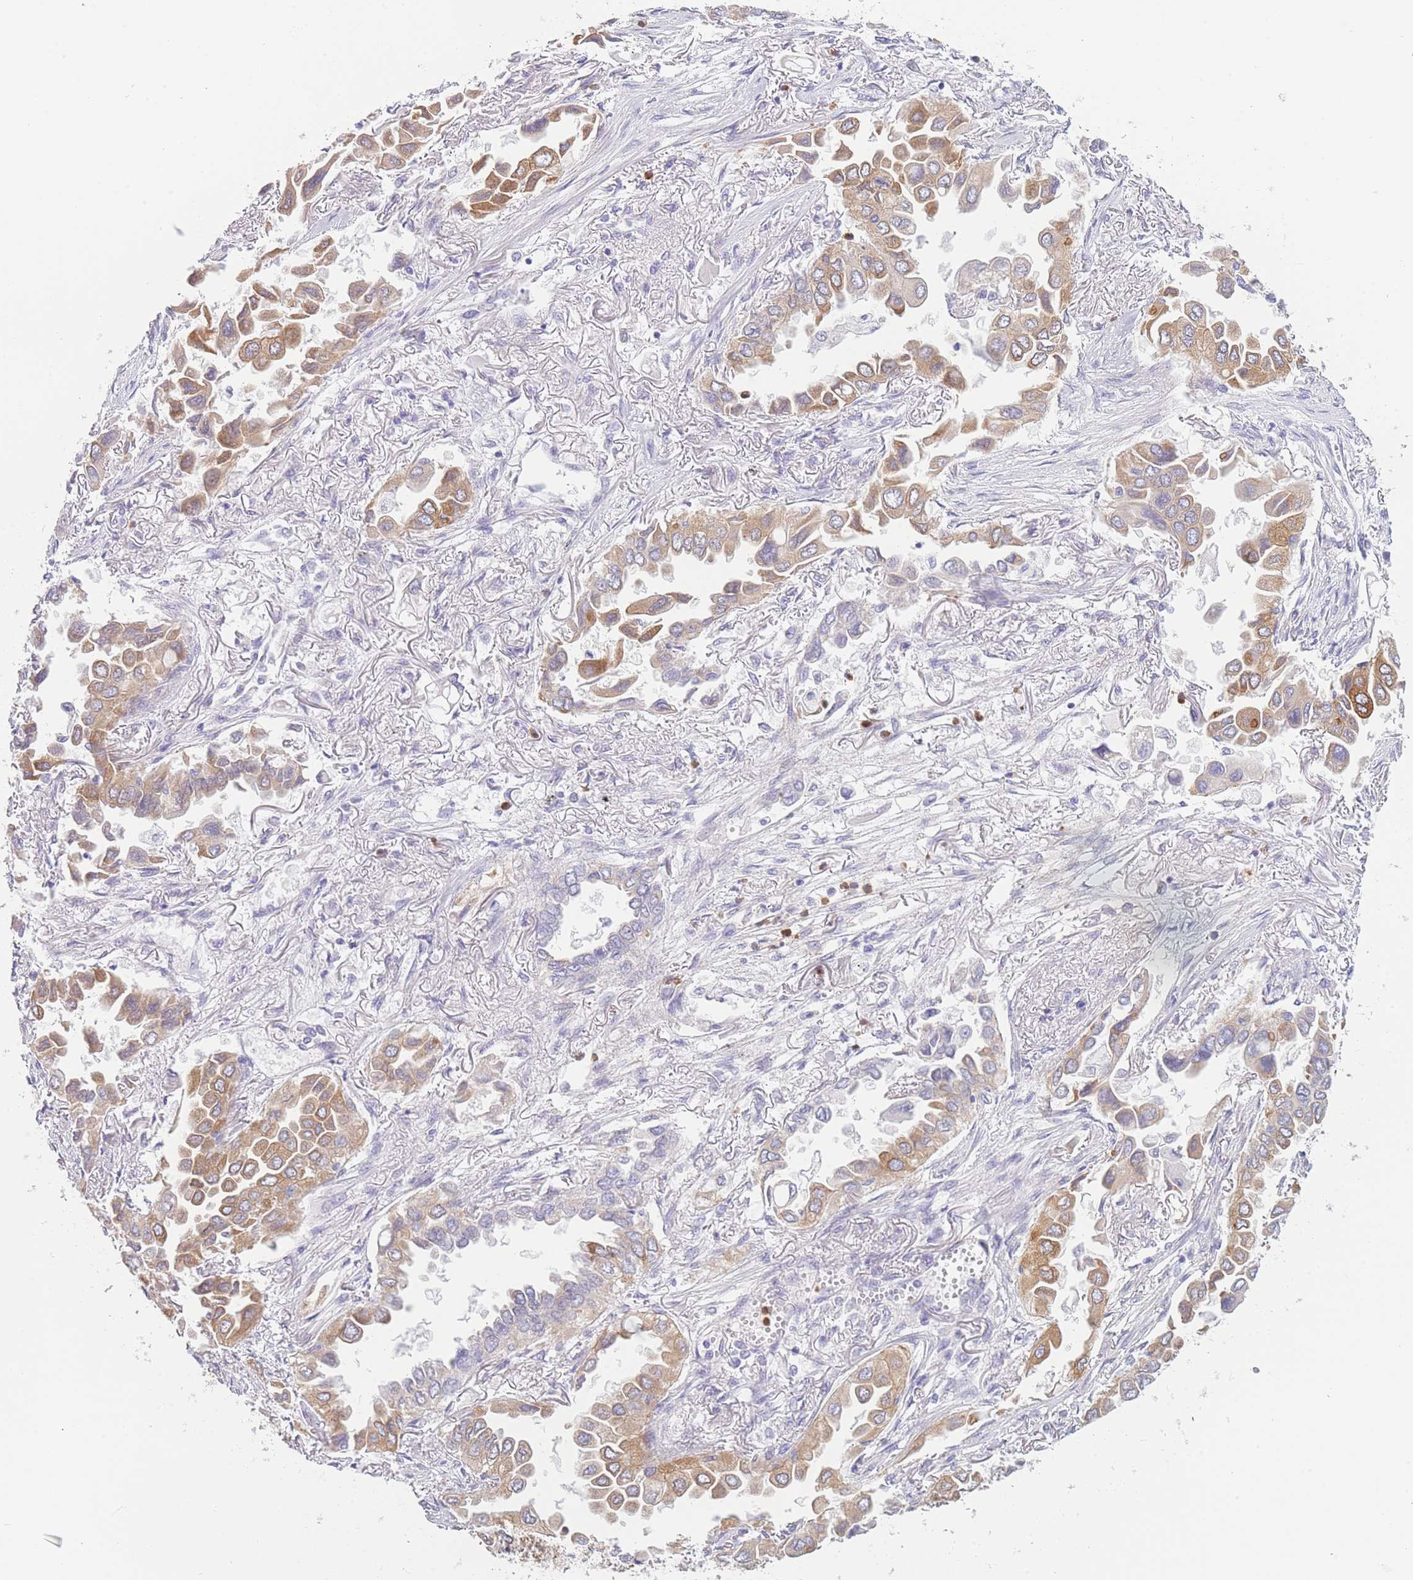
{"staining": {"intensity": "moderate", "quantity": ">75%", "location": "cytoplasmic/membranous"}, "tissue": "lung cancer", "cell_type": "Tumor cells", "image_type": "cancer", "snomed": [{"axis": "morphology", "description": "Adenocarcinoma, NOS"}, {"axis": "topography", "description": "Lung"}], "caption": "Tumor cells show moderate cytoplasmic/membranous expression in approximately >75% of cells in lung cancer.", "gene": "ZNF627", "patient": {"sex": "female", "age": 76}}